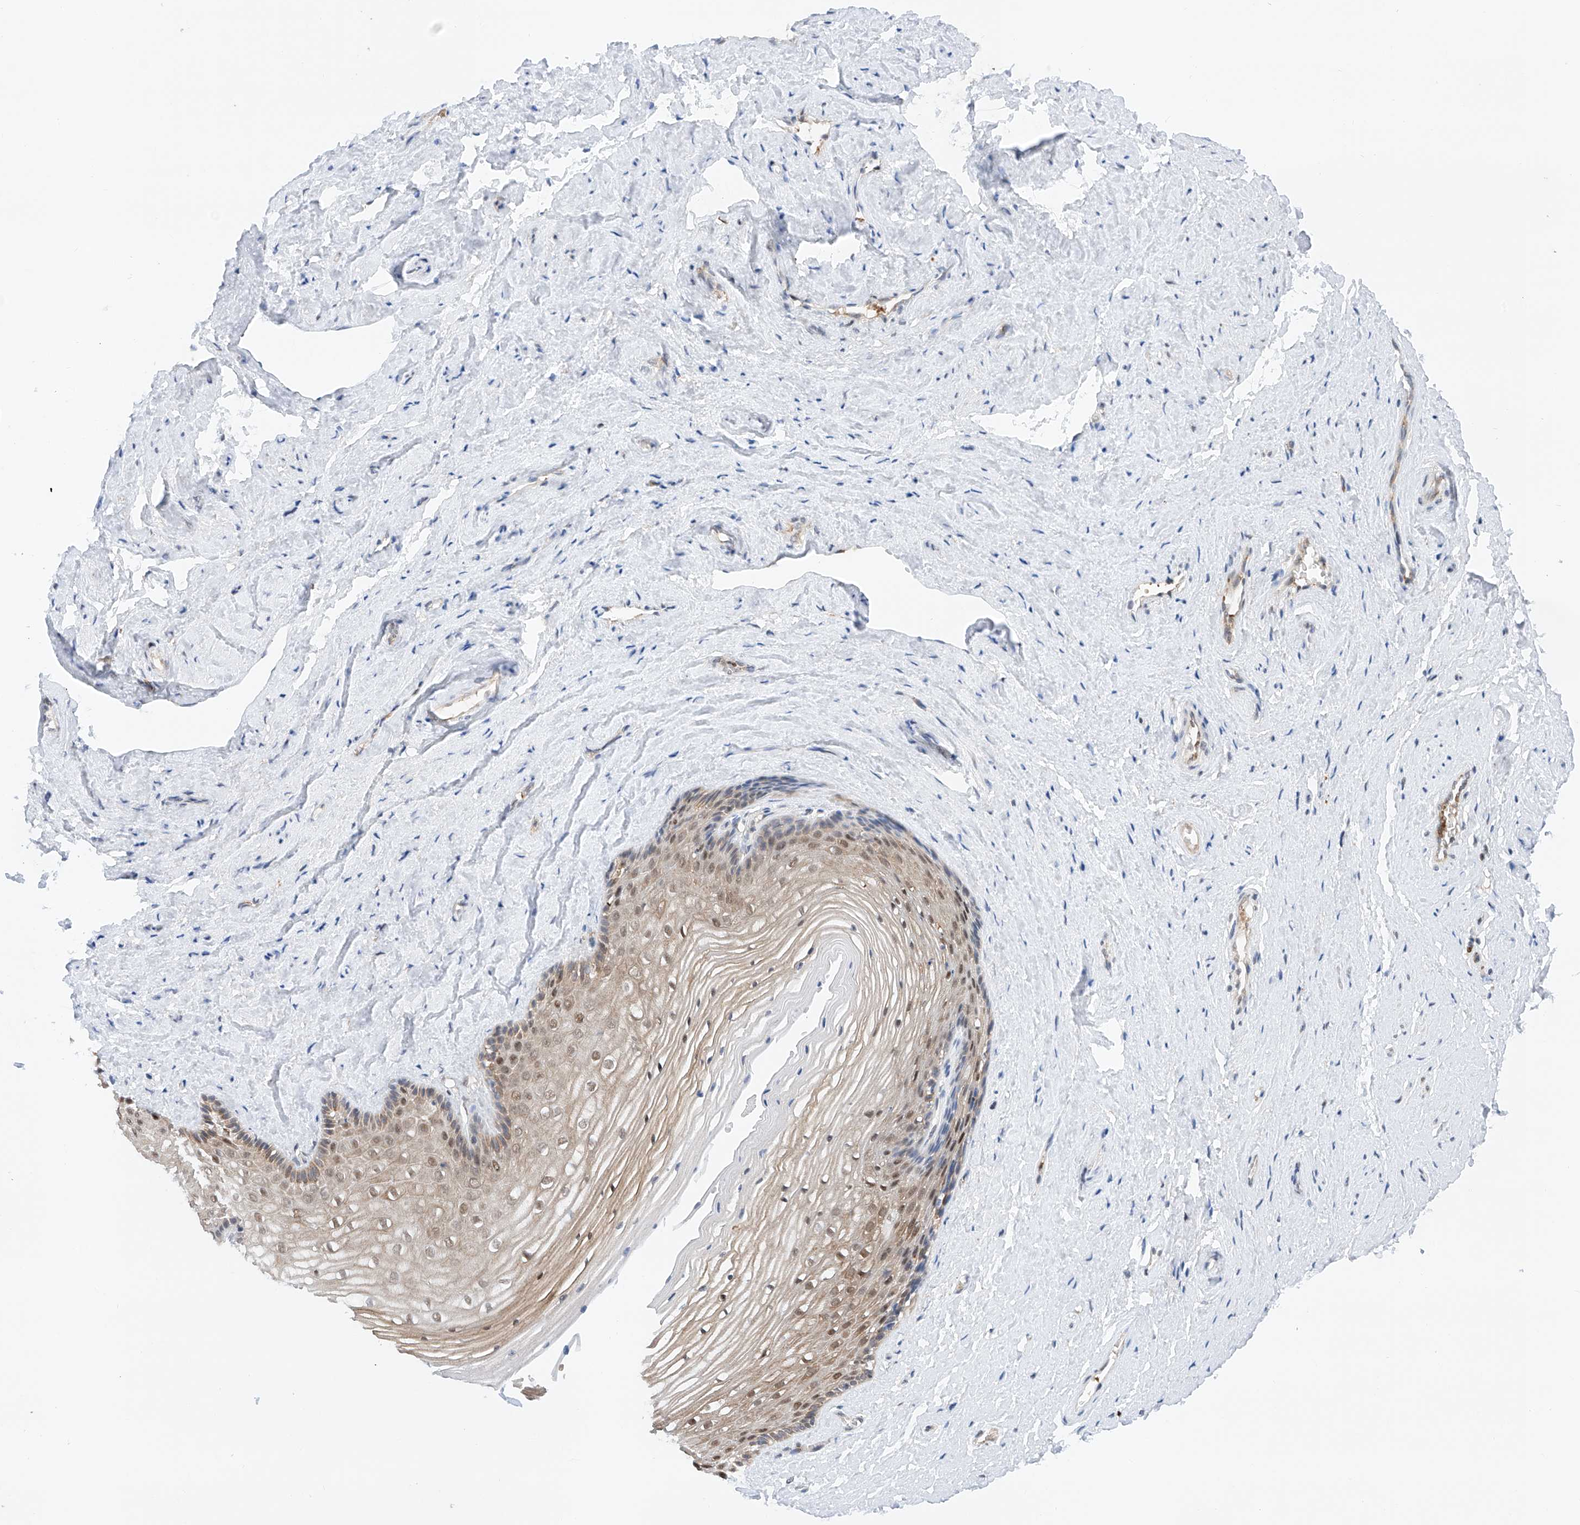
{"staining": {"intensity": "moderate", "quantity": "25%-75%", "location": "cytoplasmic/membranous,nuclear"}, "tissue": "vagina", "cell_type": "Squamous epithelial cells", "image_type": "normal", "snomed": [{"axis": "morphology", "description": "Normal tissue, NOS"}, {"axis": "topography", "description": "Vagina"}, {"axis": "topography", "description": "Cervix"}], "caption": "Moderate cytoplasmic/membranous,nuclear expression is appreciated in approximately 25%-75% of squamous epithelial cells in normal vagina. Using DAB (brown) and hematoxylin (blue) stains, captured at high magnification using brightfield microscopy.", "gene": "SNRNP200", "patient": {"sex": "female", "age": 40}}